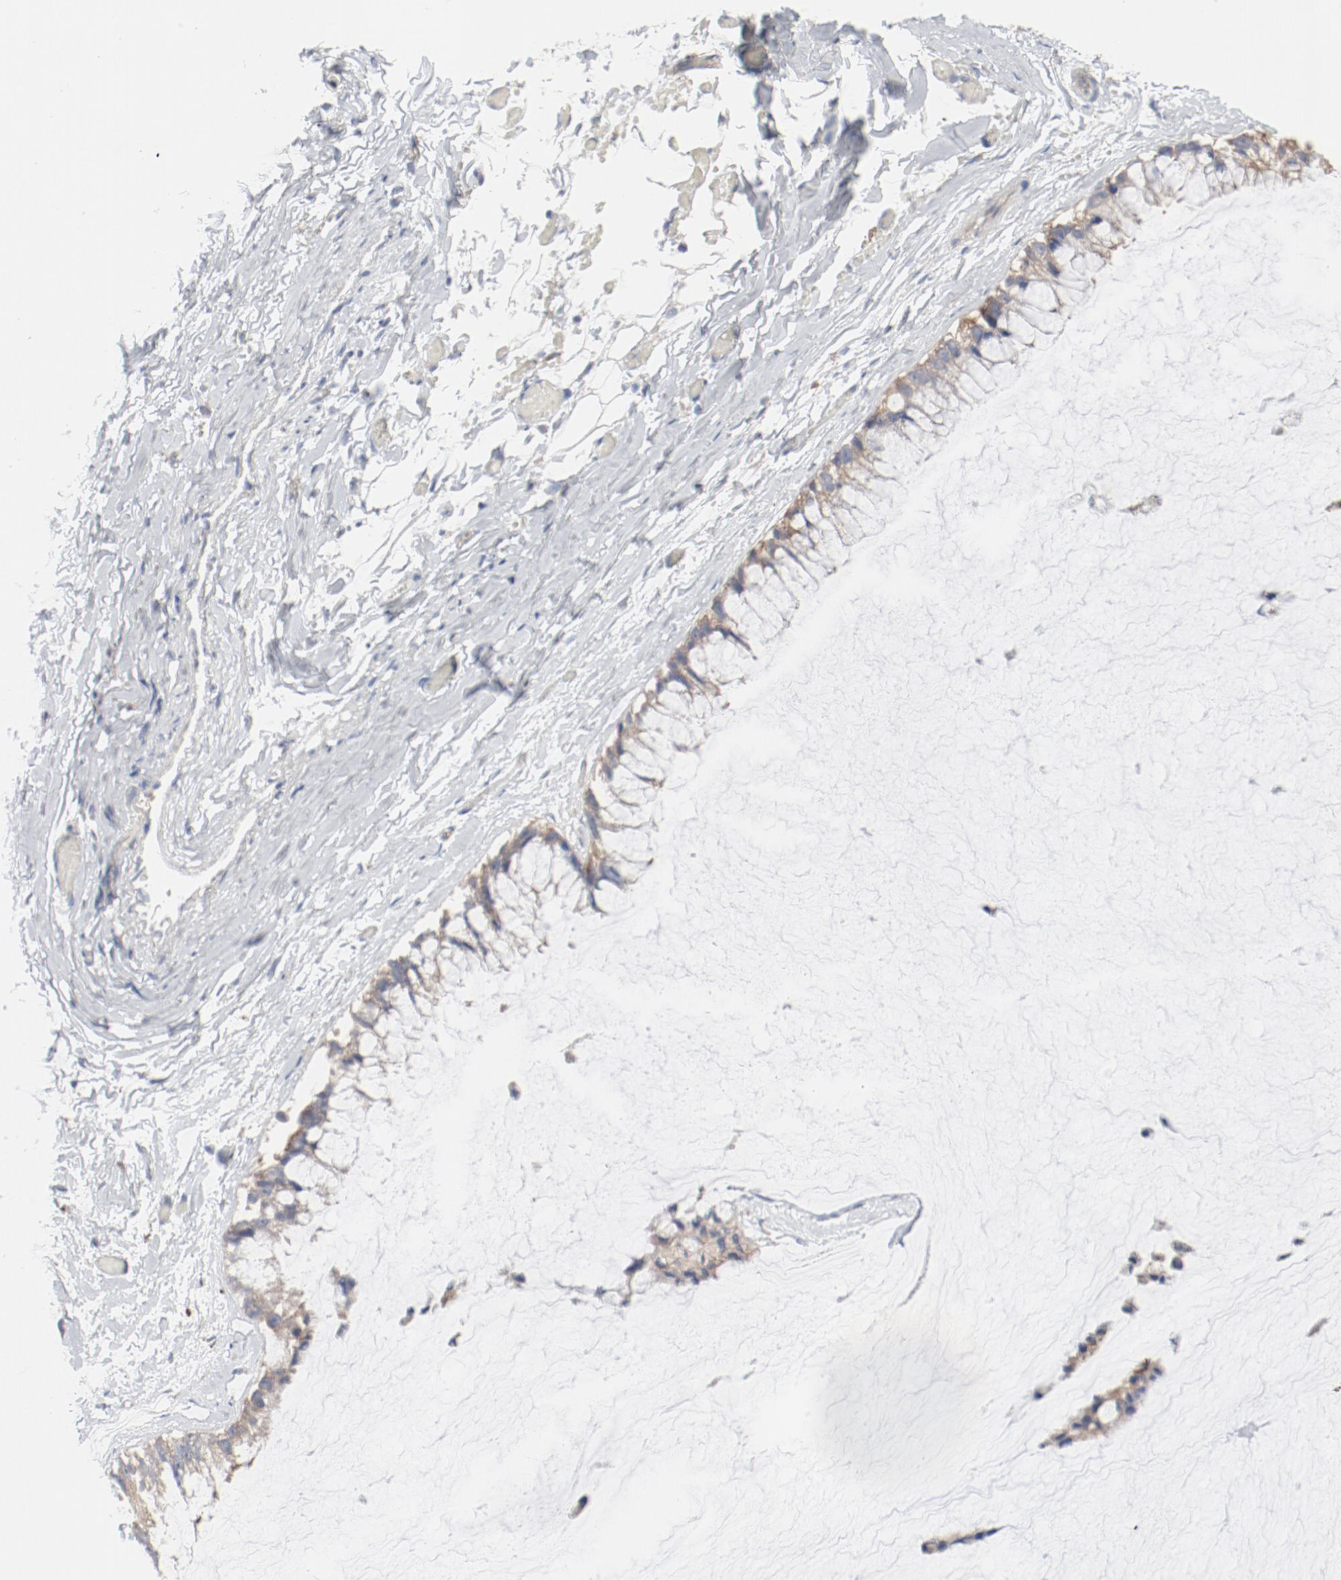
{"staining": {"intensity": "weak", "quantity": ">75%", "location": "cytoplasmic/membranous"}, "tissue": "ovarian cancer", "cell_type": "Tumor cells", "image_type": "cancer", "snomed": [{"axis": "morphology", "description": "Cystadenocarcinoma, mucinous, NOS"}, {"axis": "topography", "description": "Ovary"}], "caption": "A high-resolution image shows immunohistochemistry (IHC) staining of ovarian cancer, which reveals weak cytoplasmic/membranous positivity in about >75% of tumor cells.", "gene": "SETD3", "patient": {"sex": "female", "age": 39}}